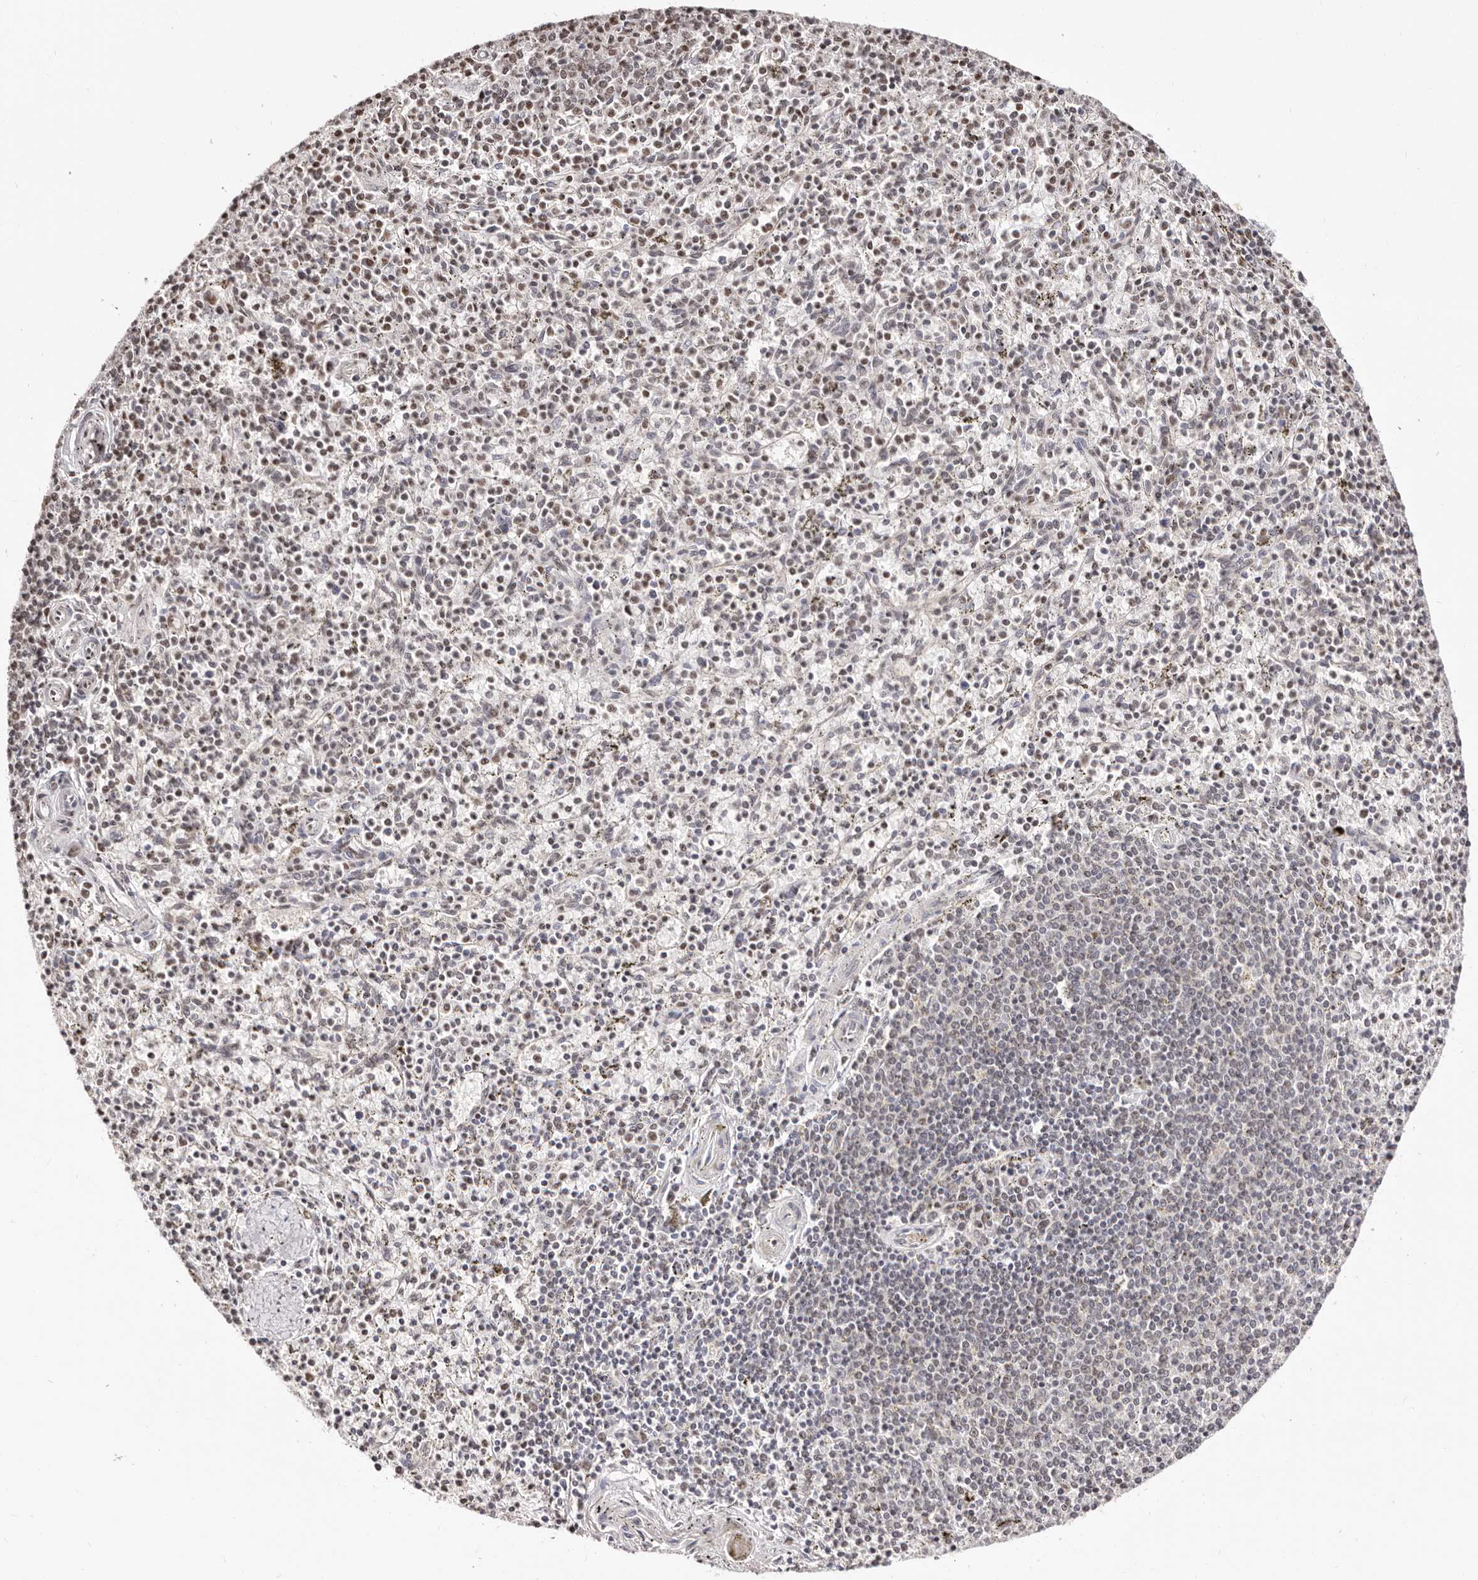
{"staining": {"intensity": "moderate", "quantity": "<25%", "location": "nuclear"}, "tissue": "spleen", "cell_type": "Cells in red pulp", "image_type": "normal", "snomed": [{"axis": "morphology", "description": "Normal tissue, NOS"}, {"axis": "topography", "description": "Spleen"}], "caption": "Cells in red pulp demonstrate low levels of moderate nuclear positivity in approximately <25% of cells in normal spleen.", "gene": "BICRAL", "patient": {"sex": "male", "age": 72}}